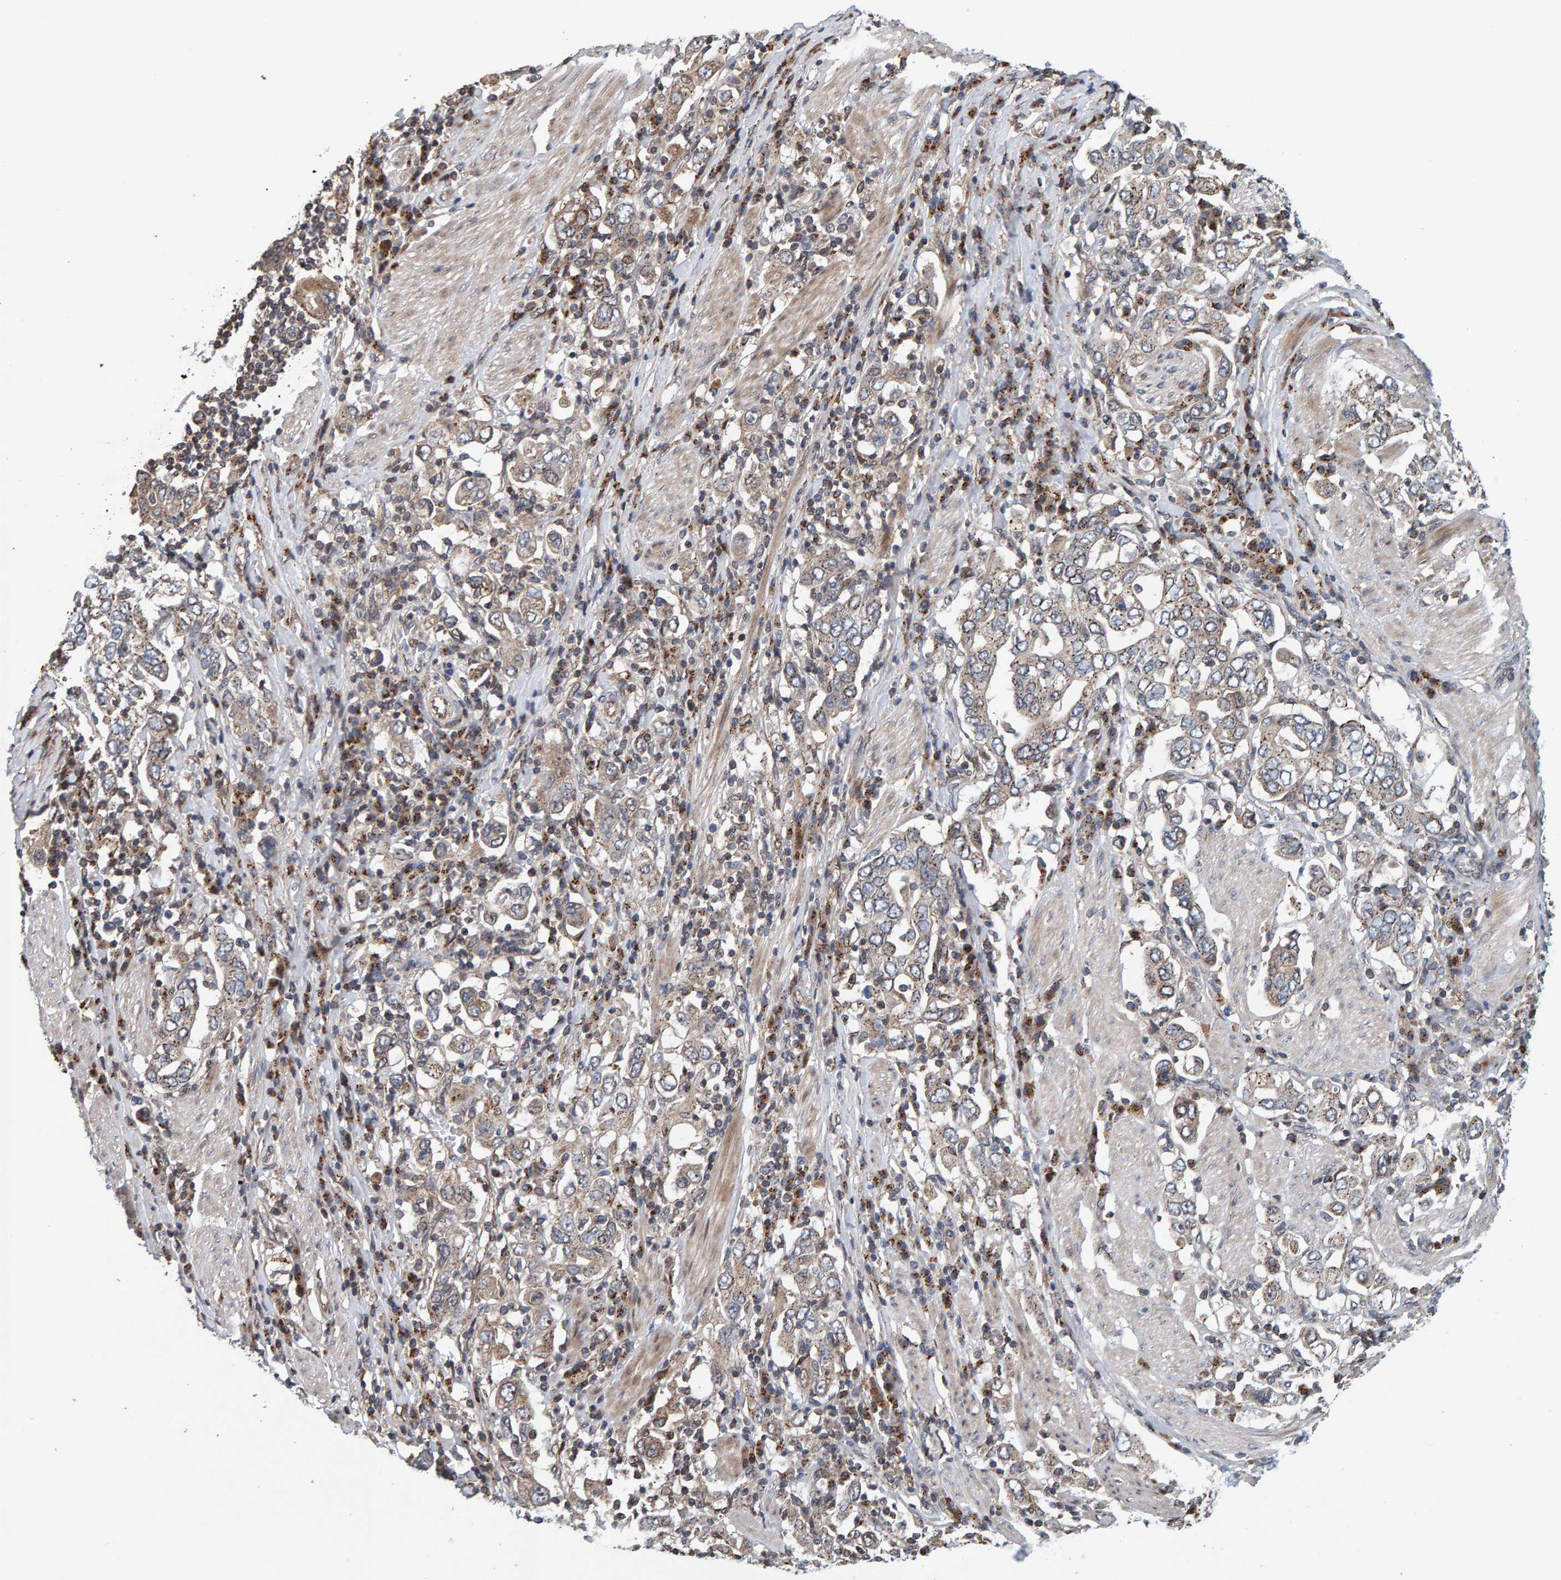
{"staining": {"intensity": "weak", "quantity": "25%-75%", "location": "cytoplasmic/membranous"}, "tissue": "stomach cancer", "cell_type": "Tumor cells", "image_type": "cancer", "snomed": [{"axis": "morphology", "description": "Adenocarcinoma, NOS"}, {"axis": "topography", "description": "Stomach, upper"}], "caption": "IHC of human adenocarcinoma (stomach) displays low levels of weak cytoplasmic/membranous staining in approximately 25%-75% of tumor cells.", "gene": "CCDC25", "patient": {"sex": "male", "age": 62}}